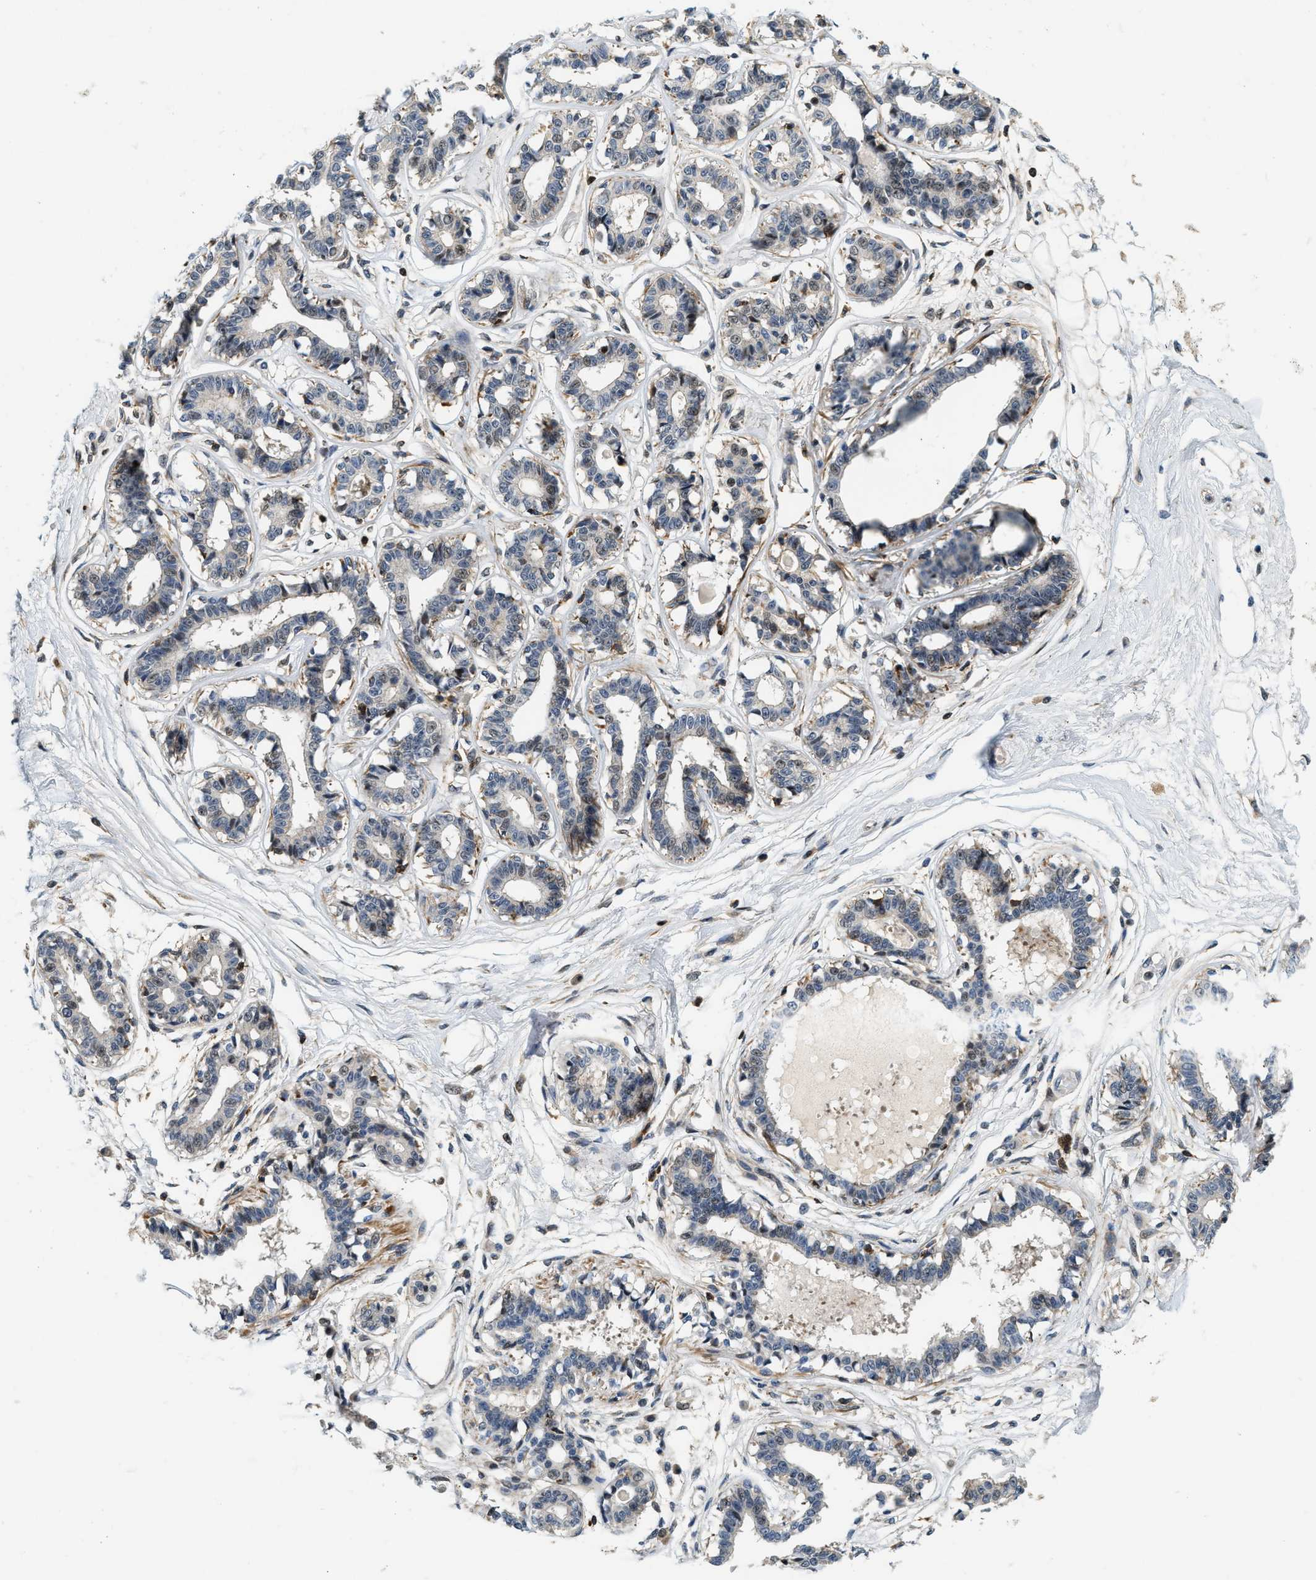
{"staining": {"intensity": "negative", "quantity": "none", "location": "none"}, "tissue": "breast", "cell_type": "Adipocytes", "image_type": "normal", "snomed": [{"axis": "morphology", "description": "Normal tissue, NOS"}, {"axis": "topography", "description": "Breast"}], "caption": "An immunohistochemistry (IHC) image of normal breast is shown. There is no staining in adipocytes of breast. (Immunohistochemistry, brightfield microscopy, high magnification).", "gene": "SAMD9", "patient": {"sex": "female", "age": 45}}